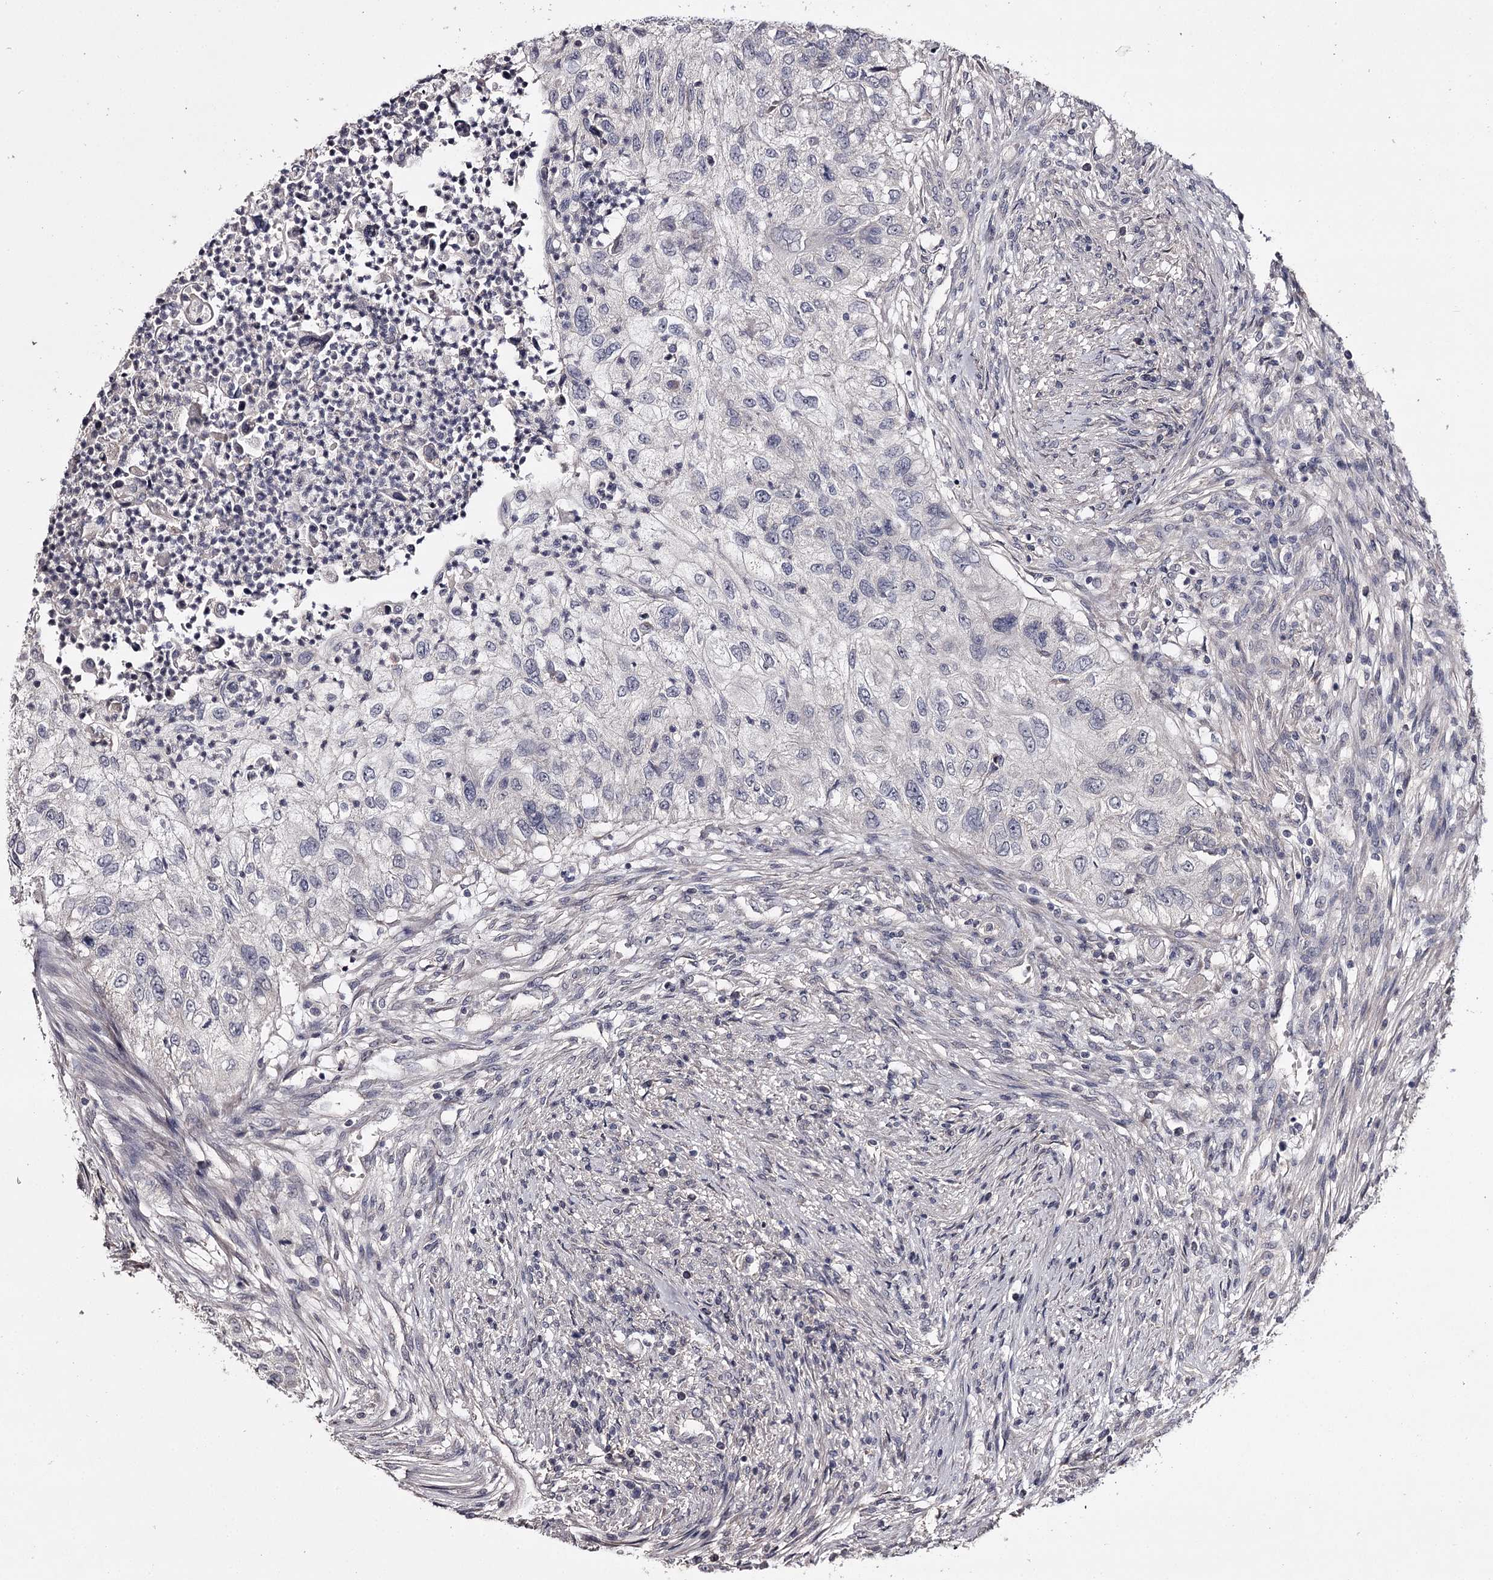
{"staining": {"intensity": "negative", "quantity": "none", "location": "none"}, "tissue": "urothelial cancer", "cell_type": "Tumor cells", "image_type": "cancer", "snomed": [{"axis": "morphology", "description": "Urothelial carcinoma, High grade"}, {"axis": "topography", "description": "Urinary bladder"}], "caption": "Immunohistochemical staining of human high-grade urothelial carcinoma reveals no significant positivity in tumor cells.", "gene": "PRM2", "patient": {"sex": "female", "age": 60}}